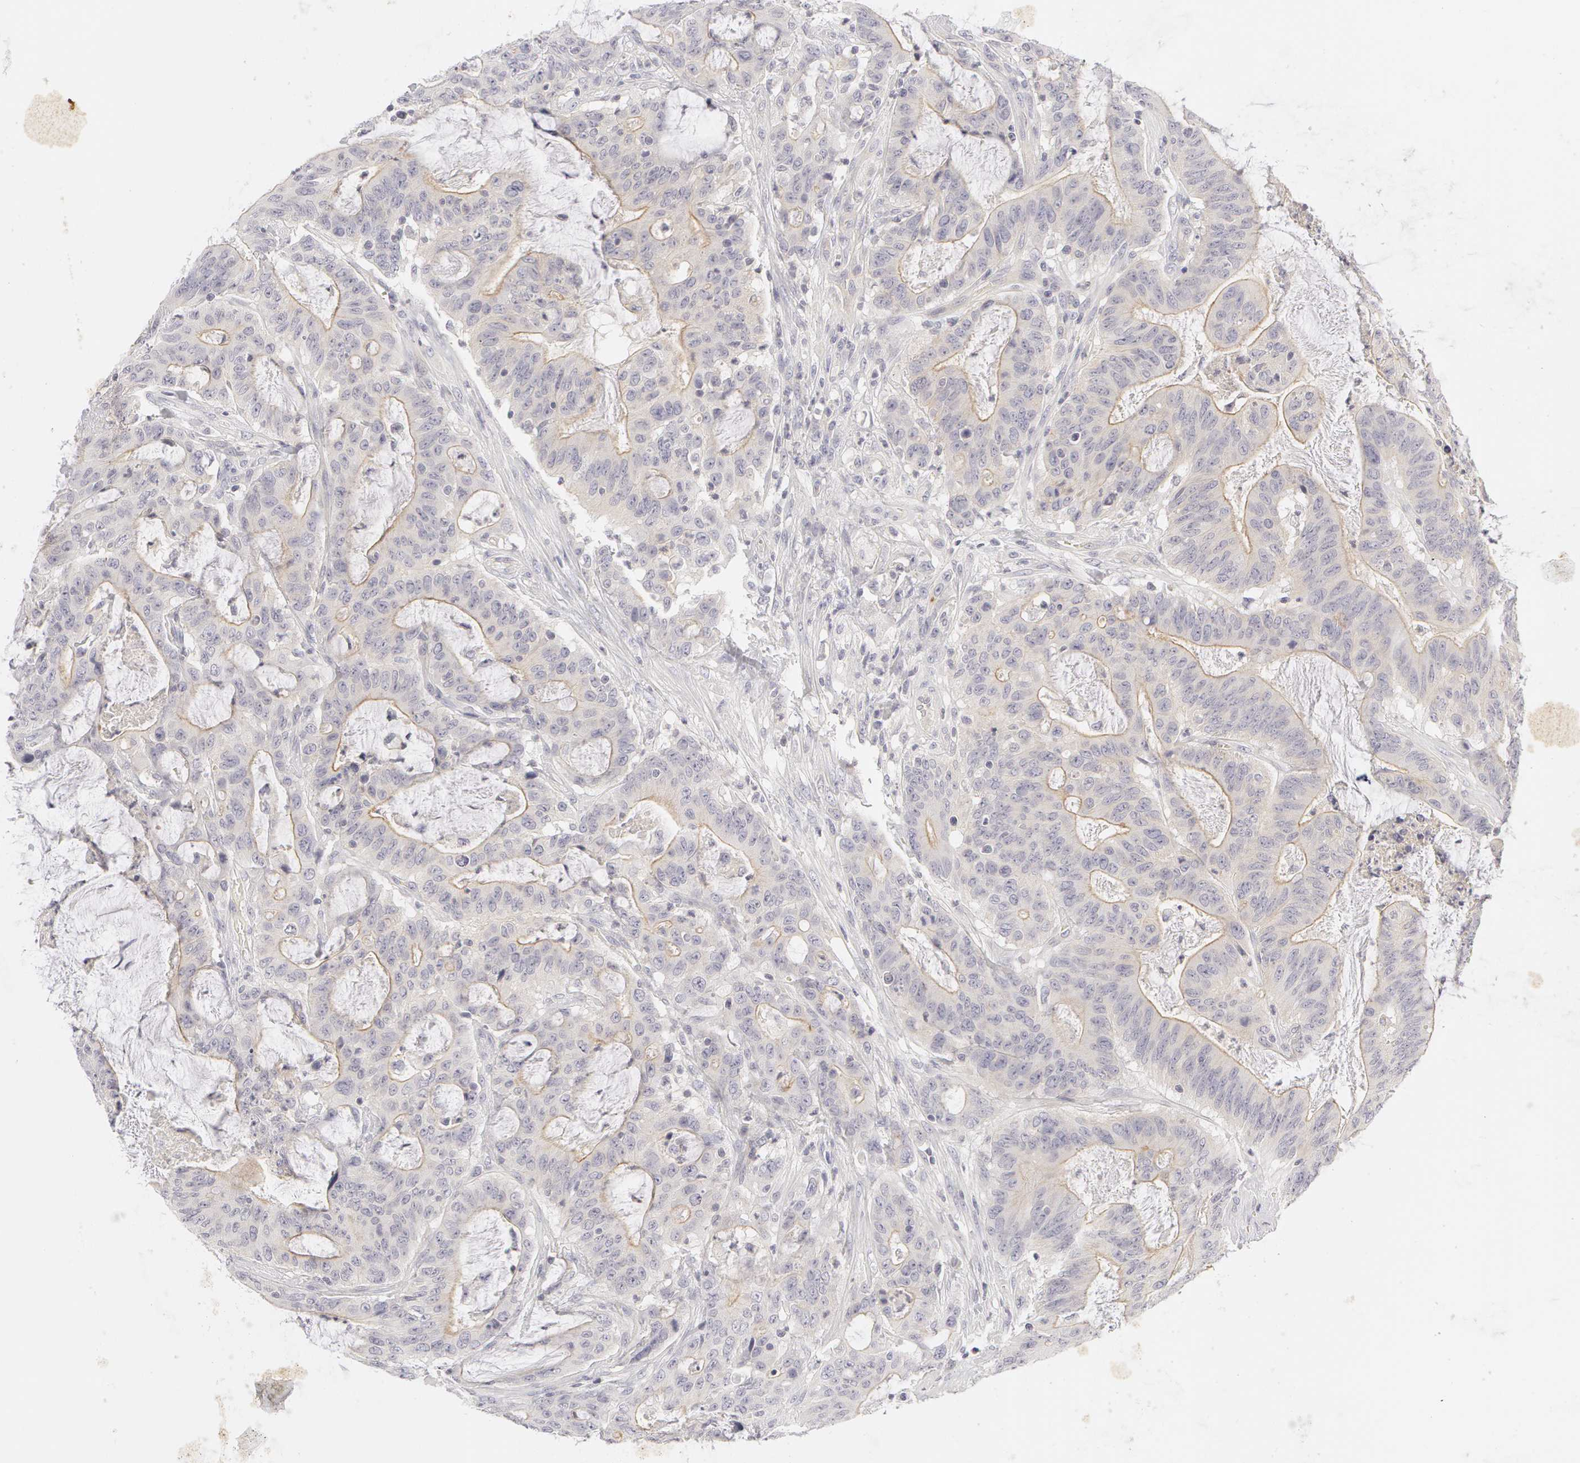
{"staining": {"intensity": "weak", "quantity": "25%-75%", "location": "cytoplasmic/membranous"}, "tissue": "colorectal cancer", "cell_type": "Tumor cells", "image_type": "cancer", "snomed": [{"axis": "morphology", "description": "Adenocarcinoma, NOS"}, {"axis": "topography", "description": "Colon"}], "caption": "Human colorectal cancer (adenocarcinoma) stained with a brown dye exhibits weak cytoplasmic/membranous positive staining in about 25%-75% of tumor cells.", "gene": "ABCB1", "patient": {"sex": "male", "age": 54}}